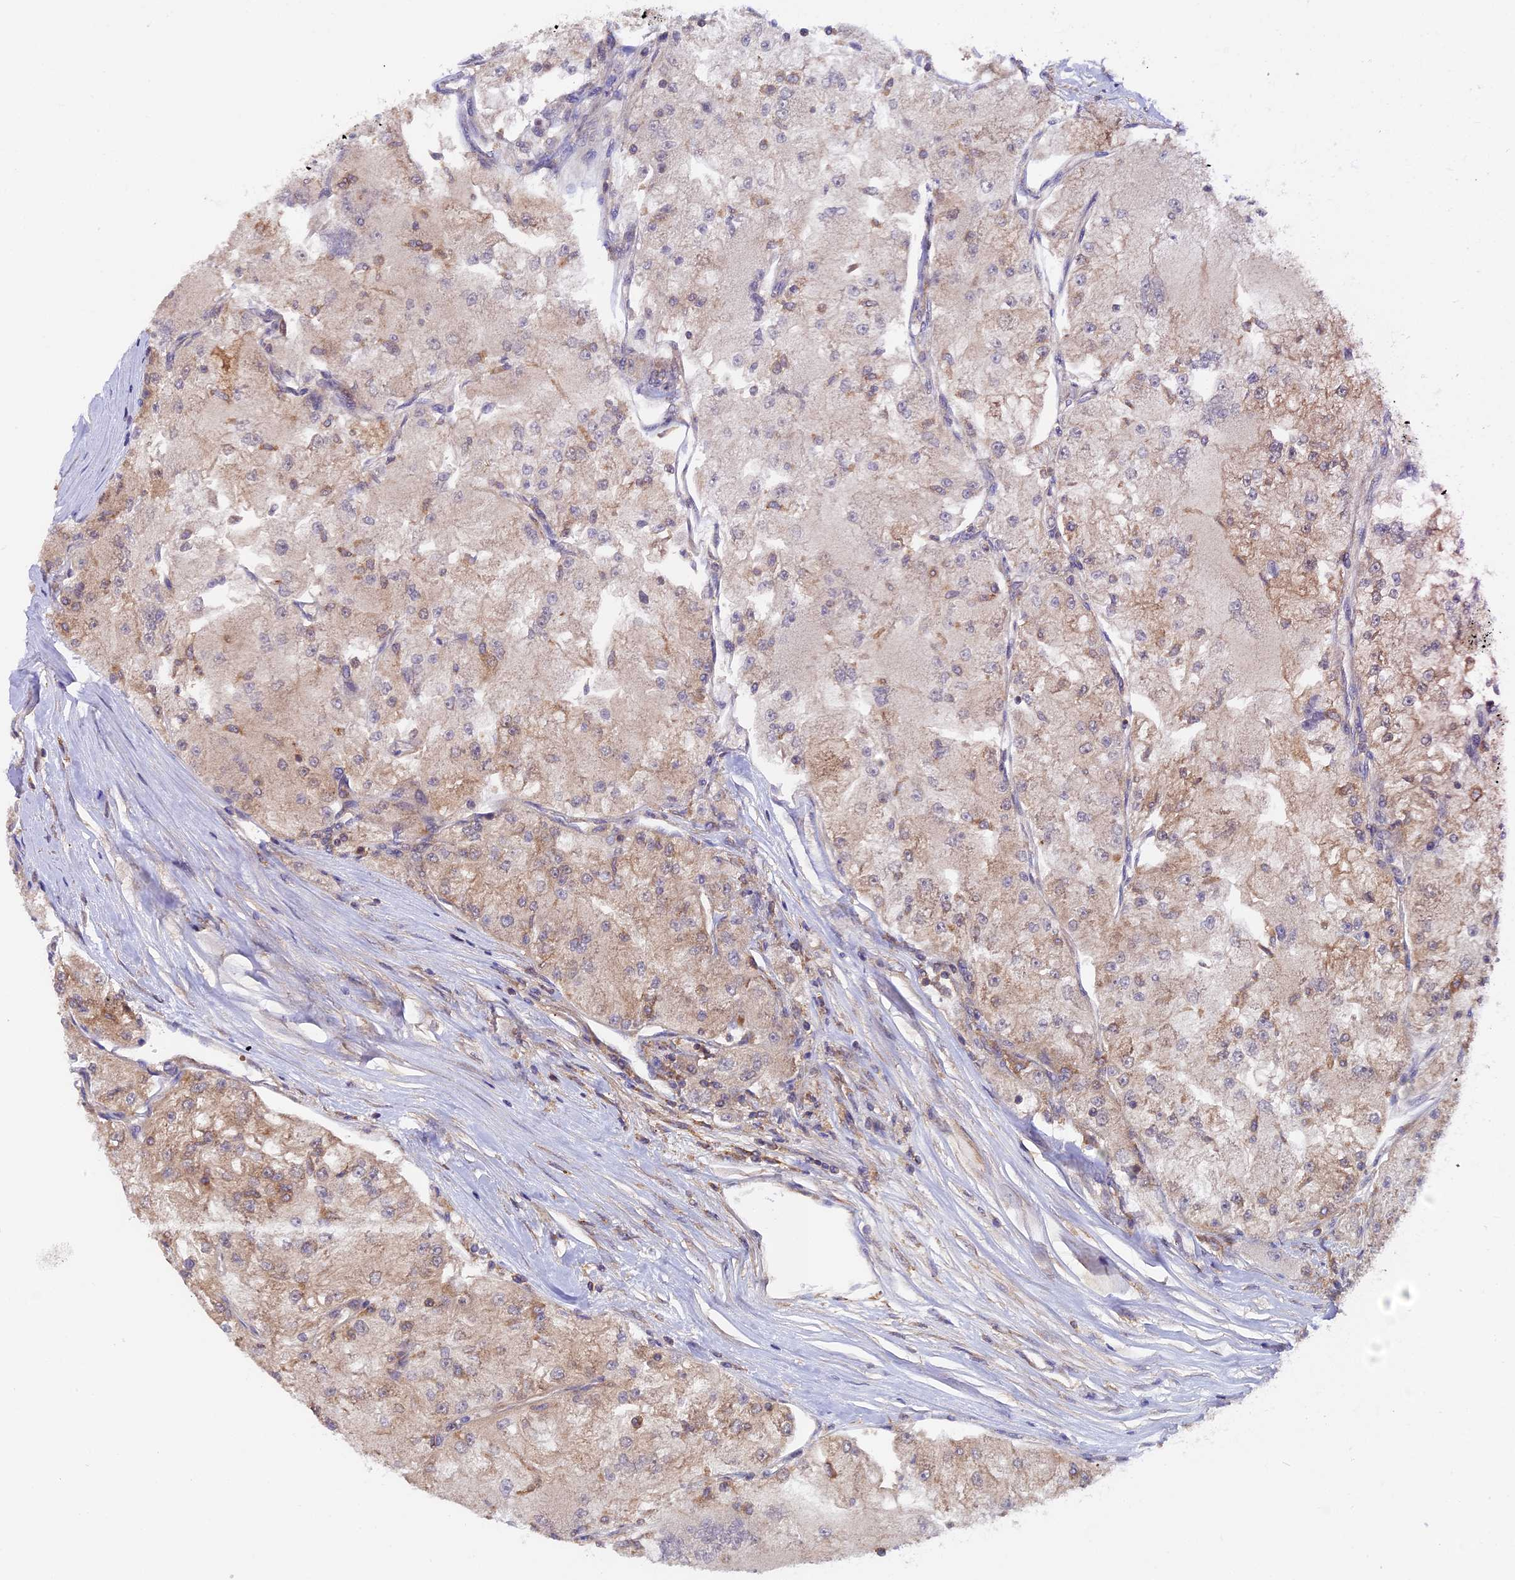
{"staining": {"intensity": "moderate", "quantity": "25%-75%", "location": "cytoplasmic/membranous"}, "tissue": "renal cancer", "cell_type": "Tumor cells", "image_type": "cancer", "snomed": [{"axis": "morphology", "description": "Adenocarcinoma, NOS"}, {"axis": "topography", "description": "Kidney"}], "caption": "Immunohistochemical staining of human renal cancer exhibits medium levels of moderate cytoplasmic/membranous positivity in about 25%-75% of tumor cells.", "gene": "MYO9B", "patient": {"sex": "female", "age": 72}}